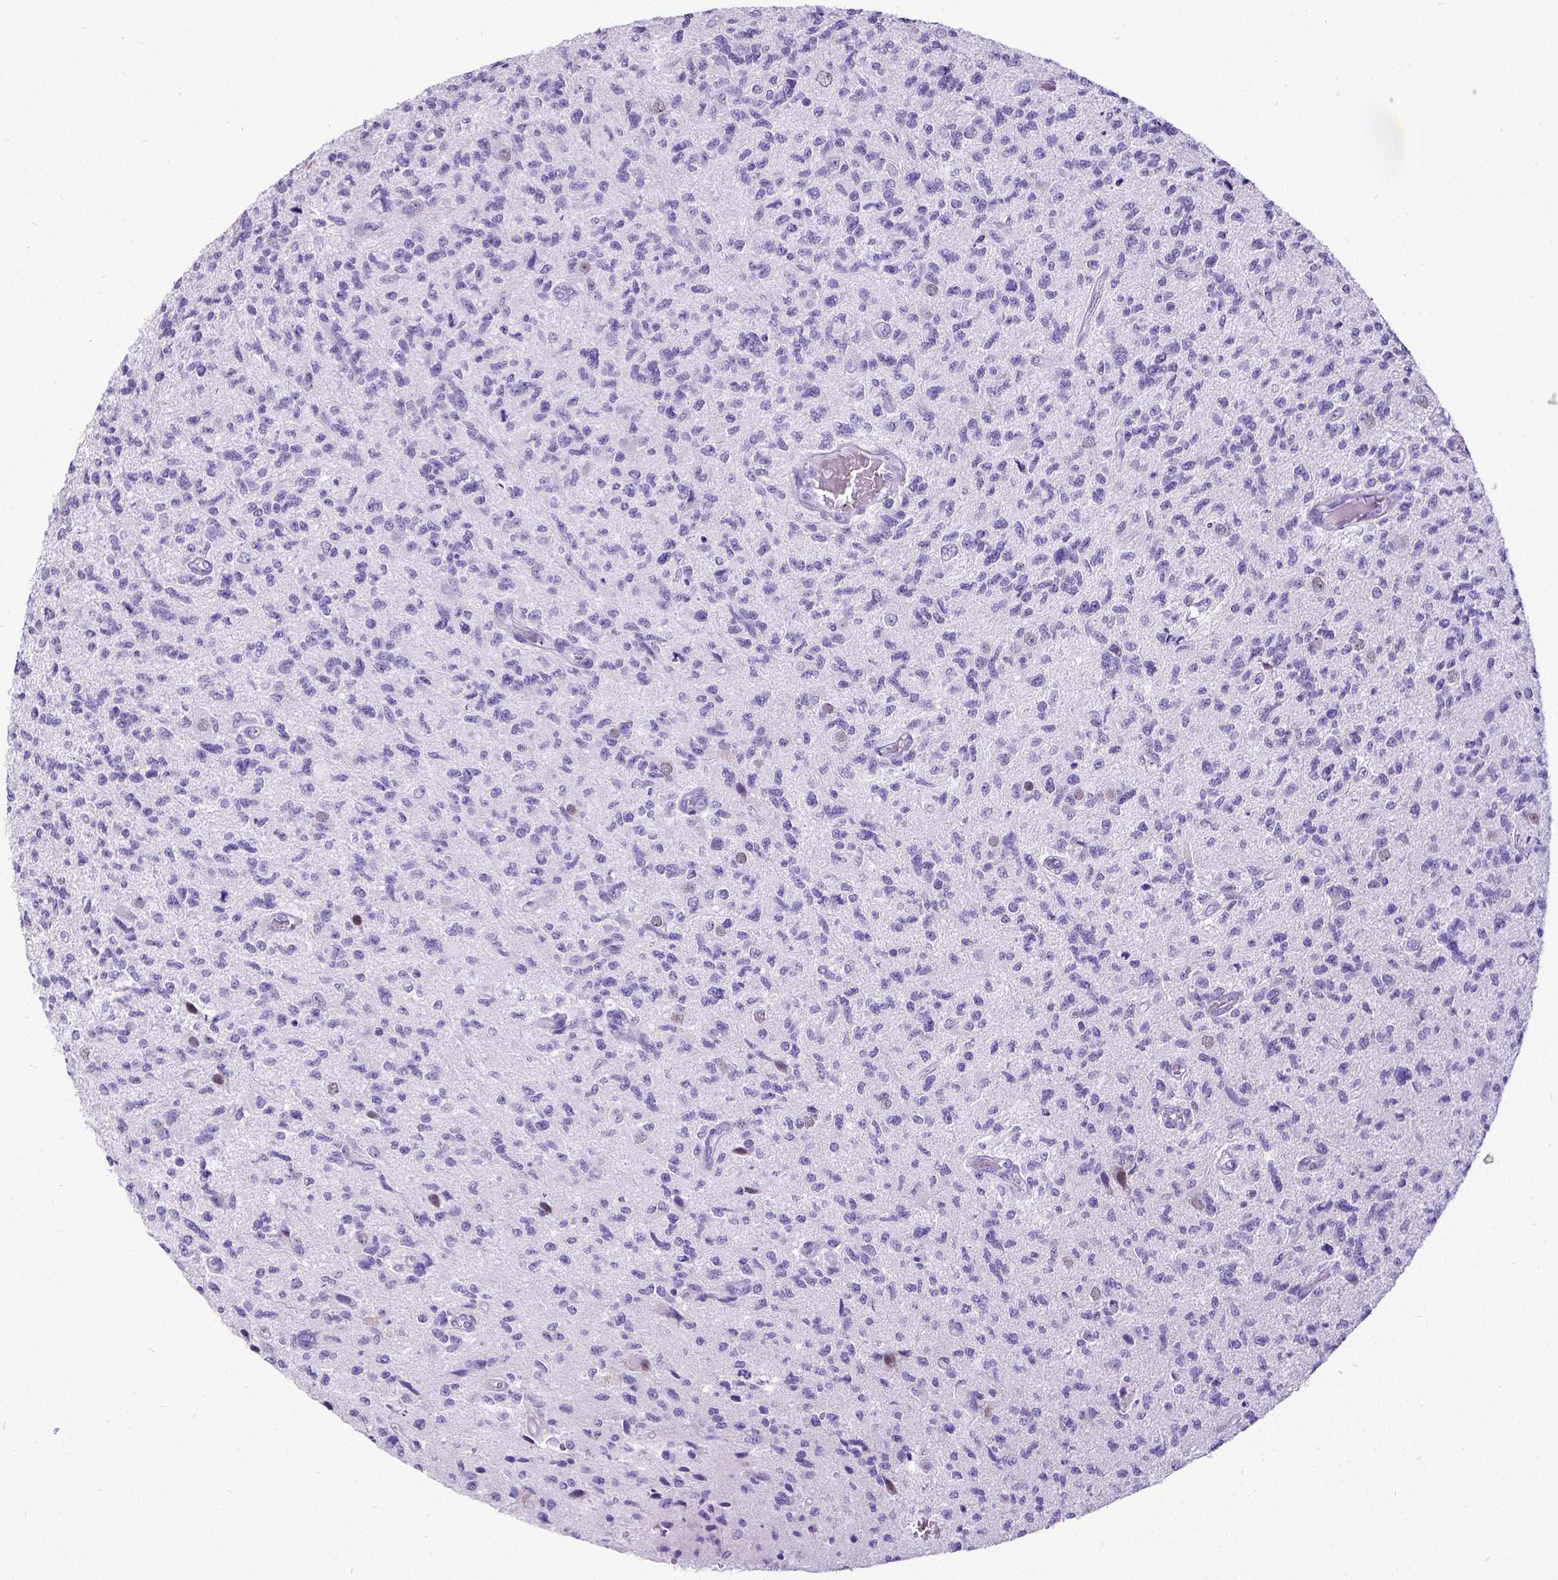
{"staining": {"intensity": "negative", "quantity": "none", "location": "none"}, "tissue": "glioma", "cell_type": "Tumor cells", "image_type": "cancer", "snomed": [{"axis": "morphology", "description": "Glioma, malignant, High grade"}, {"axis": "topography", "description": "Brain"}], "caption": "IHC photomicrograph of neoplastic tissue: malignant high-grade glioma stained with DAB shows no significant protein expression in tumor cells. Brightfield microscopy of IHC stained with DAB (brown) and hematoxylin (blue), captured at high magnification.", "gene": "SATB2", "patient": {"sex": "male", "age": 56}}